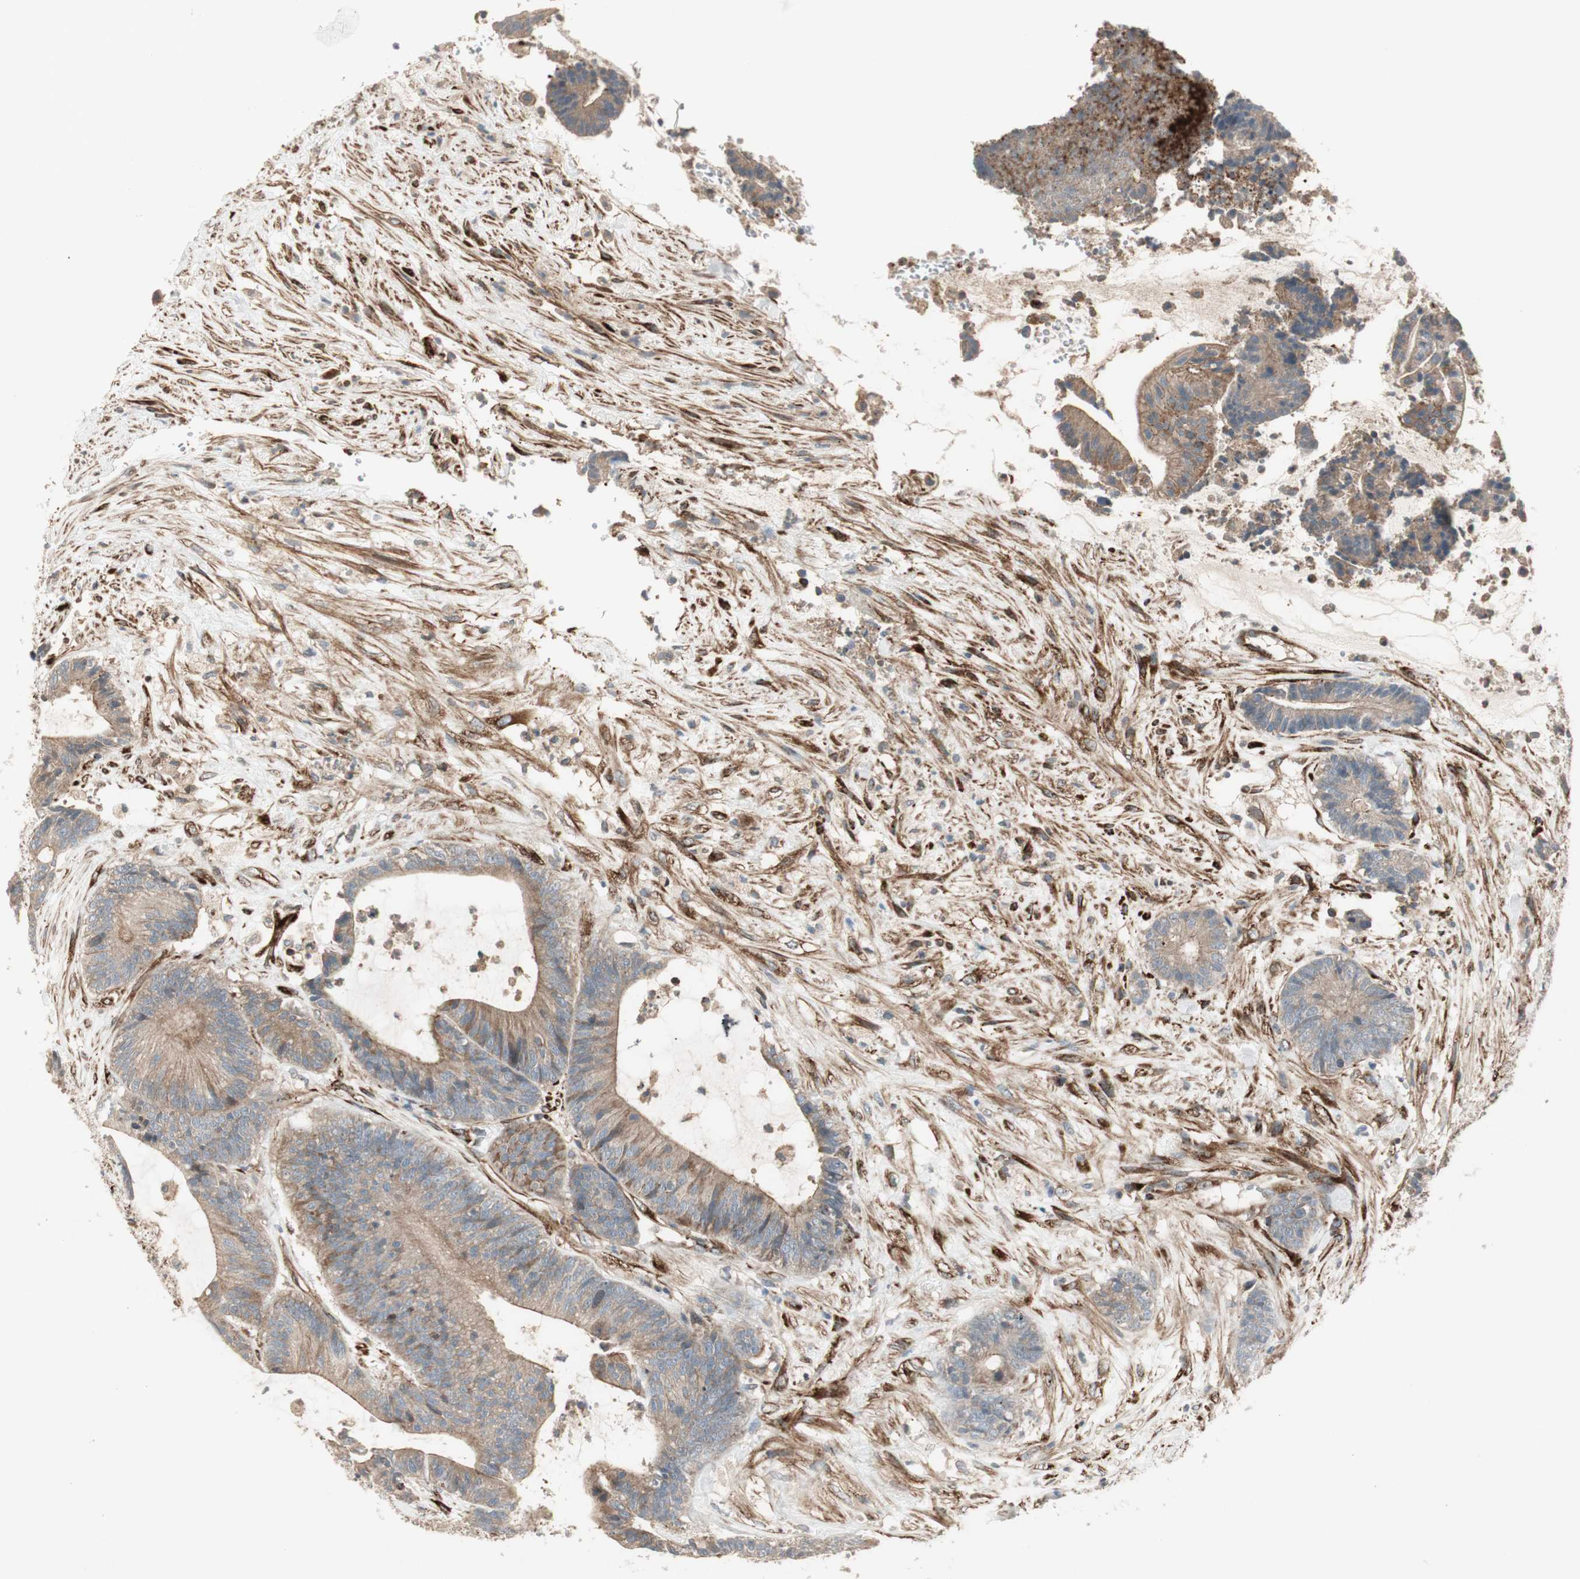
{"staining": {"intensity": "weak", "quantity": ">75%", "location": "cytoplasmic/membranous"}, "tissue": "colorectal cancer", "cell_type": "Tumor cells", "image_type": "cancer", "snomed": [{"axis": "morphology", "description": "Adenocarcinoma, NOS"}, {"axis": "topography", "description": "Colon"}], "caption": "A histopathology image of colorectal cancer (adenocarcinoma) stained for a protein demonstrates weak cytoplasmic/membranous brown staining in tumor cells. (DAB IHC with brightfield microscopy, high magnification).", "gene": "PRKG1", "patient": {"sex": "female", "age": 84}}